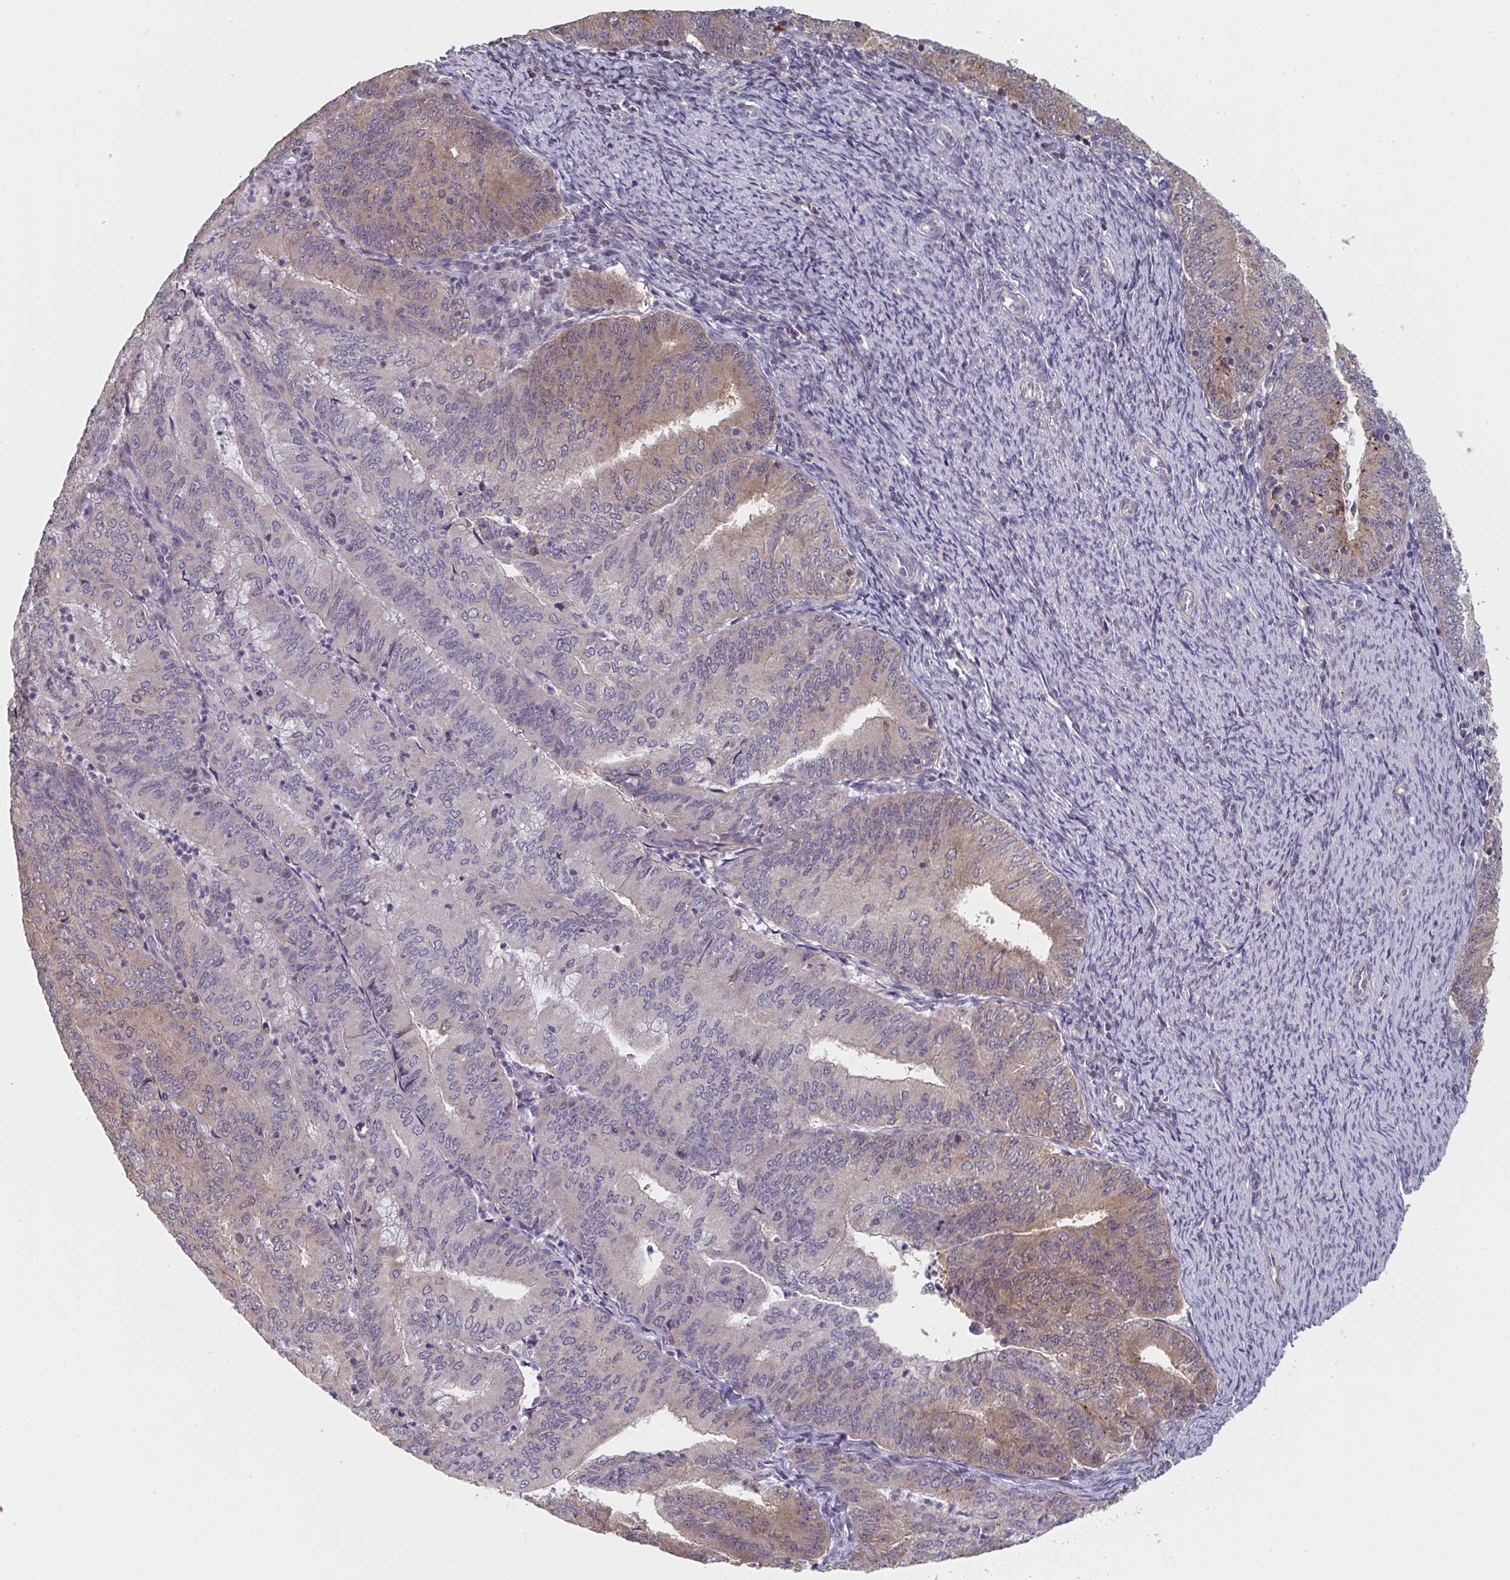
{"staining": {"intensity": "moderate", "quantity": "25%-75%", "location": "cytoplasmic/membranous"}, "tissue": "endometrial cancer", "cell_type": "Tumor cells", "image_type": "cancer", "snomed": [{"axis": "morphology", "description": "Adenocarcinoma, NOS"}, {"axis": "topography", "description": "Endometrium"}], "caption": "IHC of human adenocarcinoma (endometrial) exhibits medium levels of moderate cytoplasmic/membranous expression in approximately 25%-75% of tumor cells.", "gene": "RANGRF", "patient": {"sex": "female", "age": 57}}